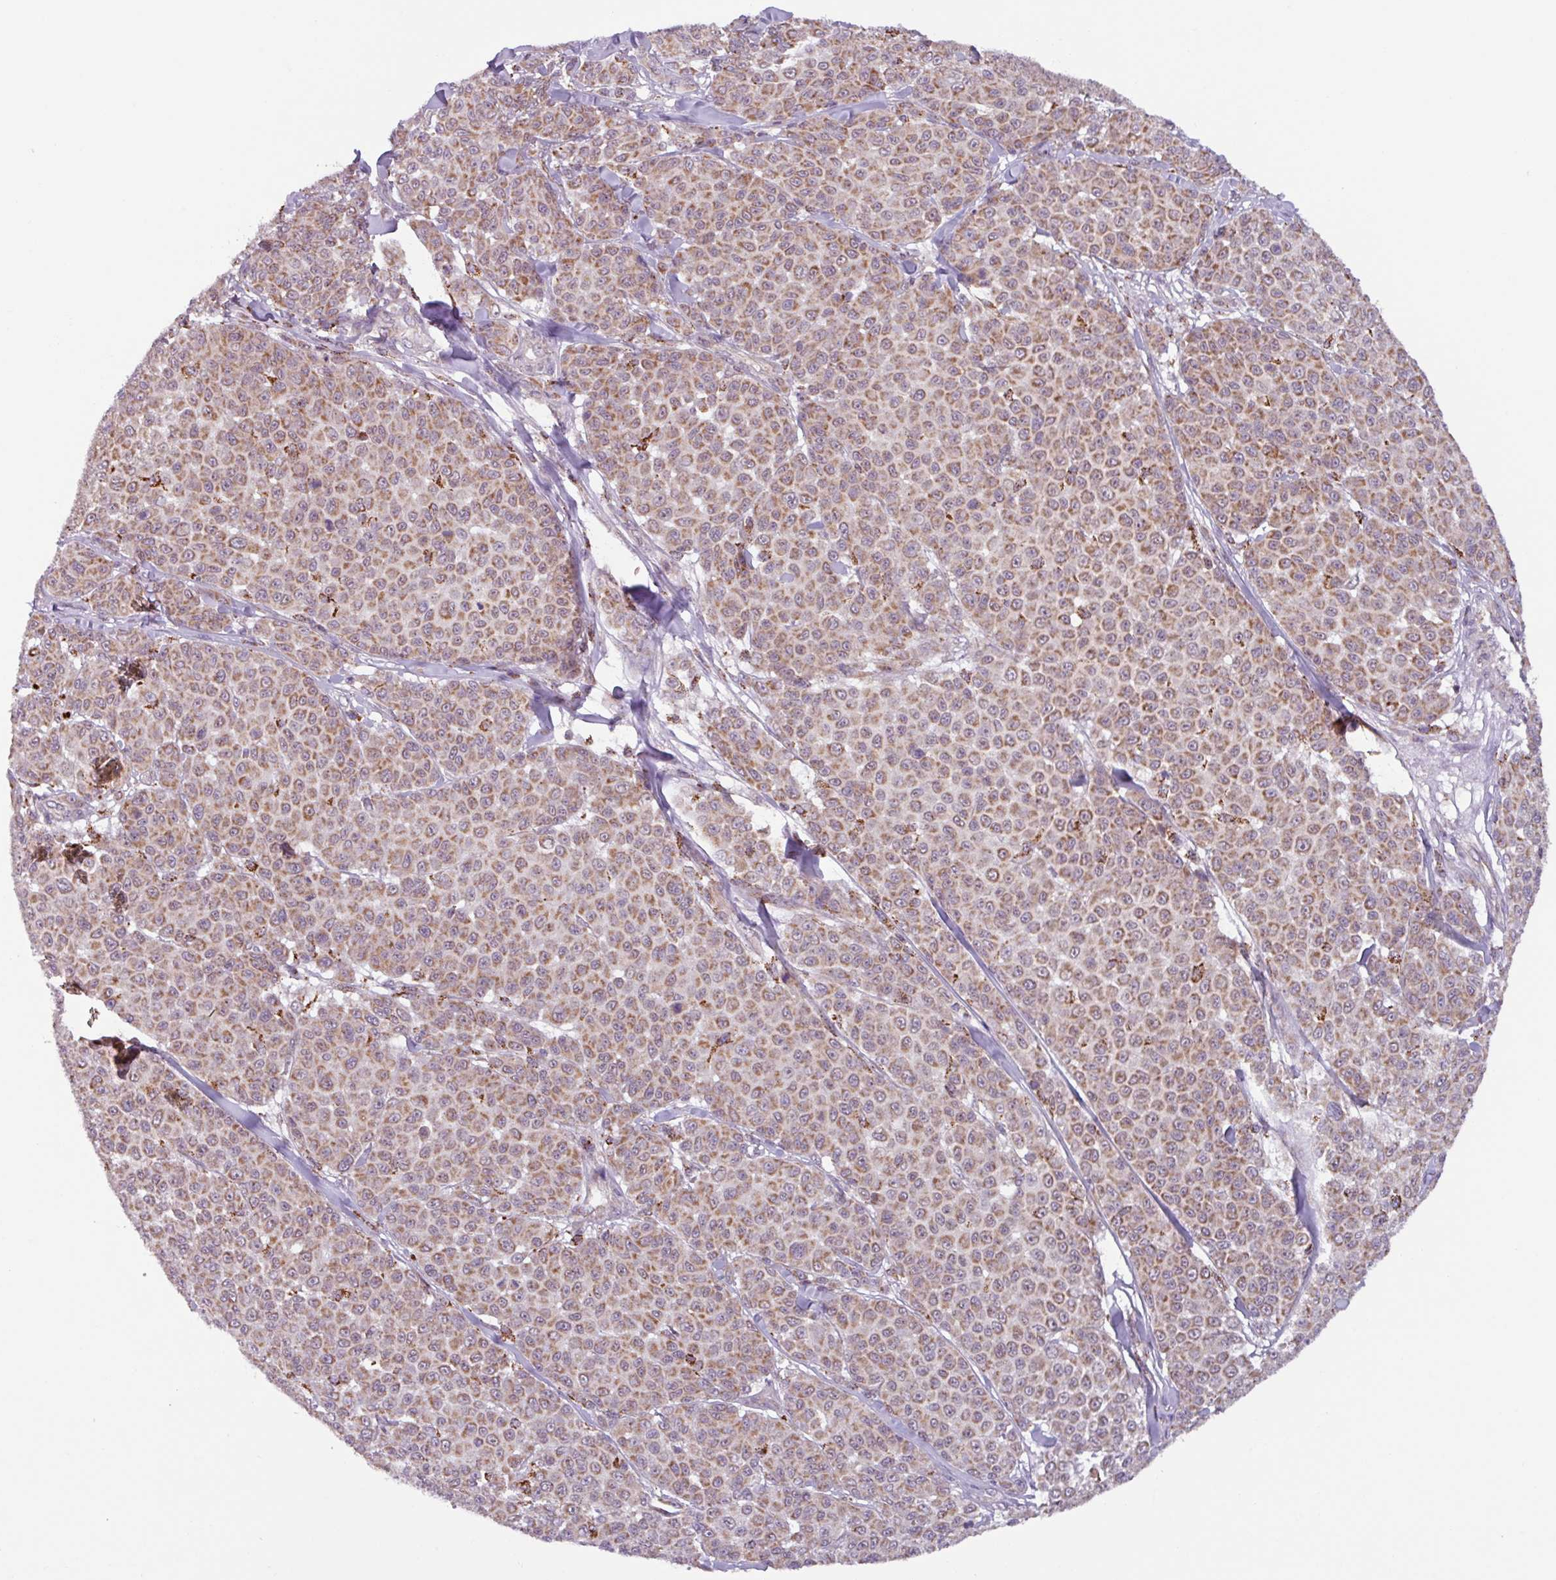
{"staining": {"intensity": "moderate", "quantity": ">75%", "location": "cytoplasmic/membranous"}, "tissue": "melanoma", "cell_type": "Tumor cells", "image_type": "cancer", "snomed": [{"axis": "morphology", "description": "Malignant melanoma, NOS"}, {"axis": "topography", "description": "Skin"}], "caption": "Immunohistochemistry (DAB) staining of human melanoma reveals moderate cytoplasmic/membranous protein positivity in approximately >75% of tumor cells. The staining was performed using DAB to visualize the protein expression in brown, while the nuclei were stained in blue with hematoxylin (Magnification: 20x).", "gene": "AKIRIN1", "patient": {"sex": "male", "age": 46}}